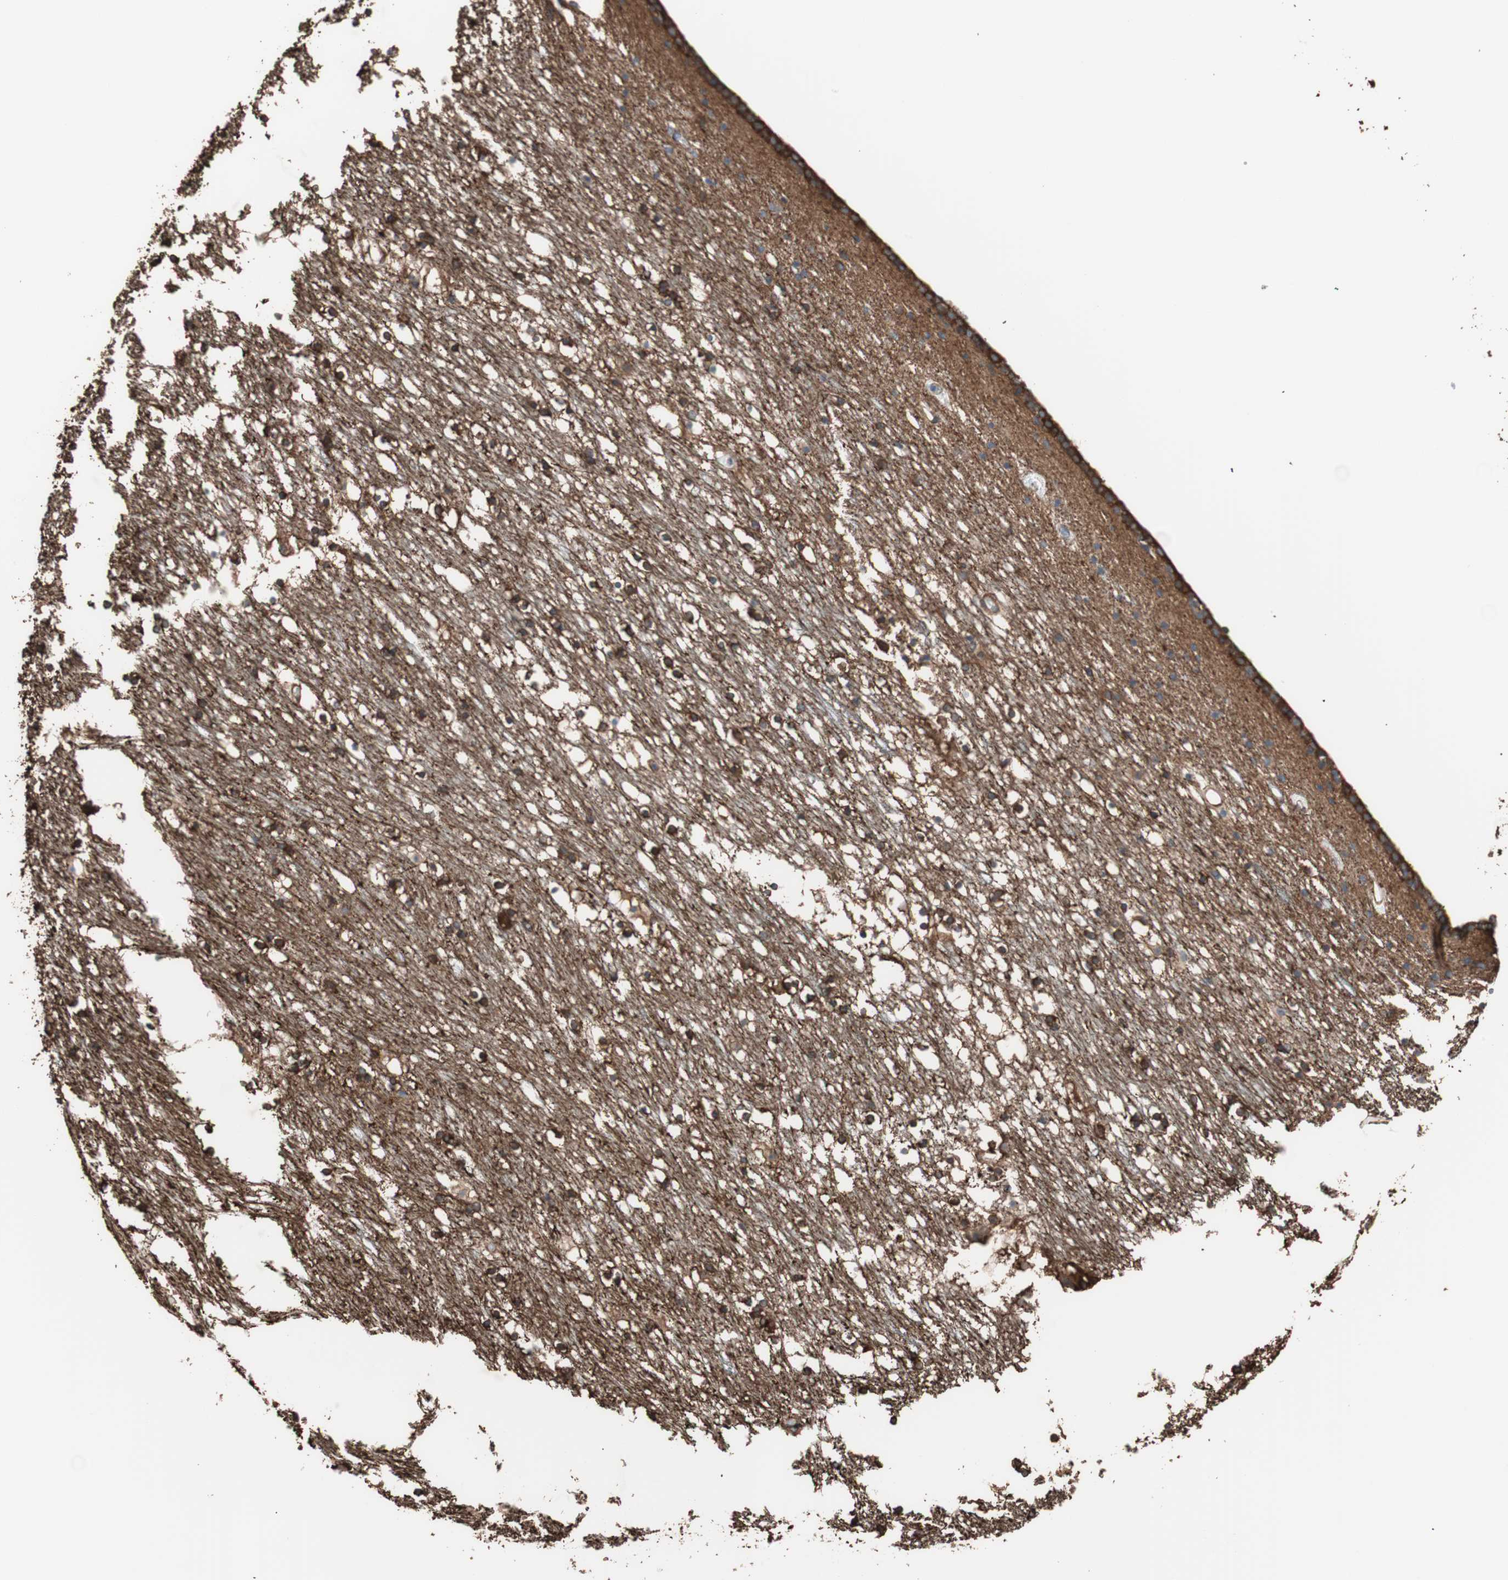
{"staining": {"intensity": "strong", "quantity": ">75%", "location": "cytoplasmic/membranous"}, "tissue": "caudate", "cell_type": "Glial cells", "image_type": "normal", "snomed": [{"axis": "morphology", "description": "Normal tissue, NOS"}, {"axis": "topography", "description": "Lateral ventricle wall"}], "caption": "Strong cytoplasmic/membranous protein expression is identified in about >75% of glial cells in caudate. Nuclei are stained in blue.", "gene": "GPSM2", "patient": {"sex": "male", "age": 45}}